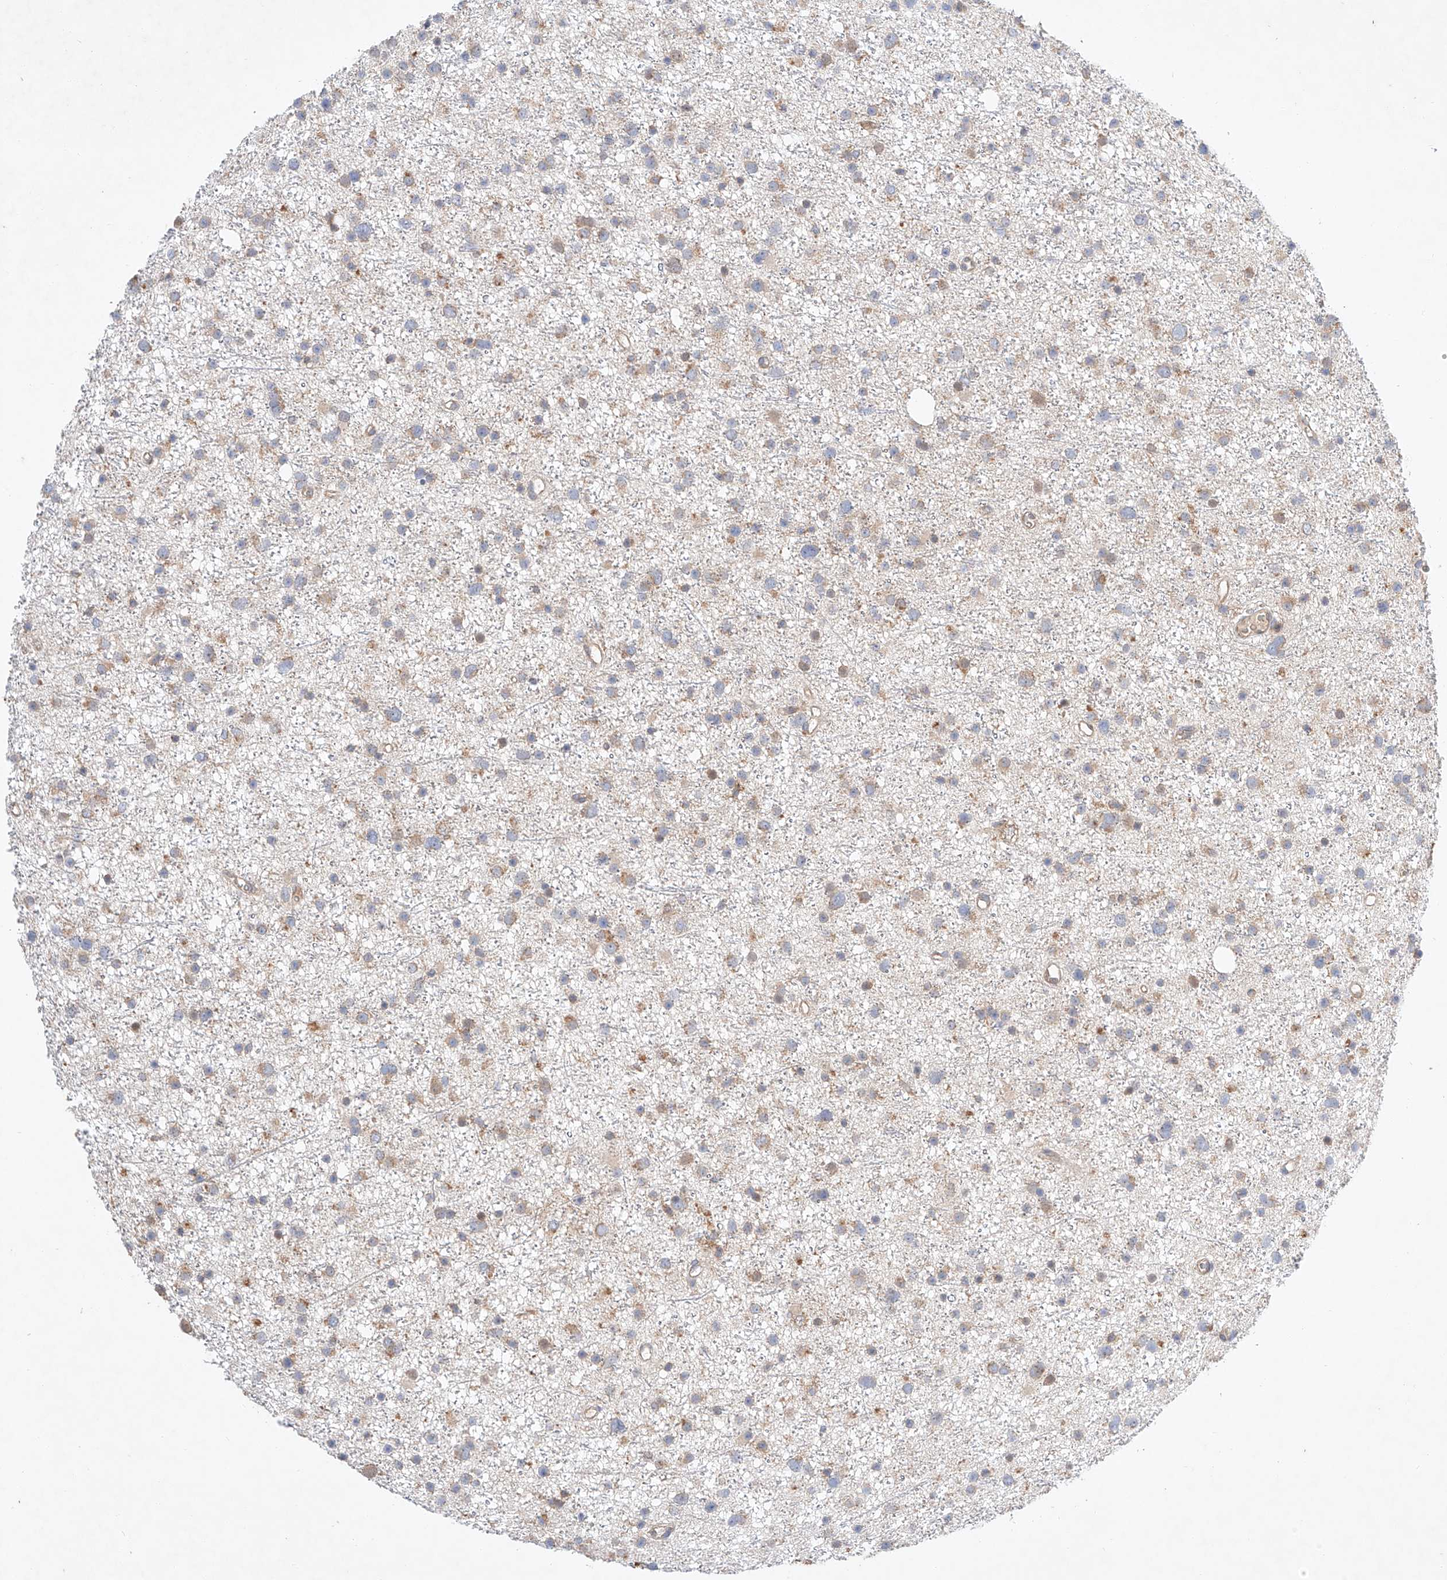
{"staining": {"intensity": "weak", "quantity": "25%-75%", "location": "cytoplasmic/membranous"}, "tissue": "glioma", "cell_type": "Tumor cells", "image_type": "cancer", "snomed": [{"axis": "morphology", "description": "Glioma, malignant, Low grade"}, {"axis": "topography", "description": "Cerebral cortex"}], "caption": "Low-grade glioma (malignant) was stained to show a protein in brown. There is low levels of weak cytoplasmic/membranous staining in approximately 25%-75% of tumor cells.", "gene": "C6orf118", "patient": {"sex": "female", "age": 39}}